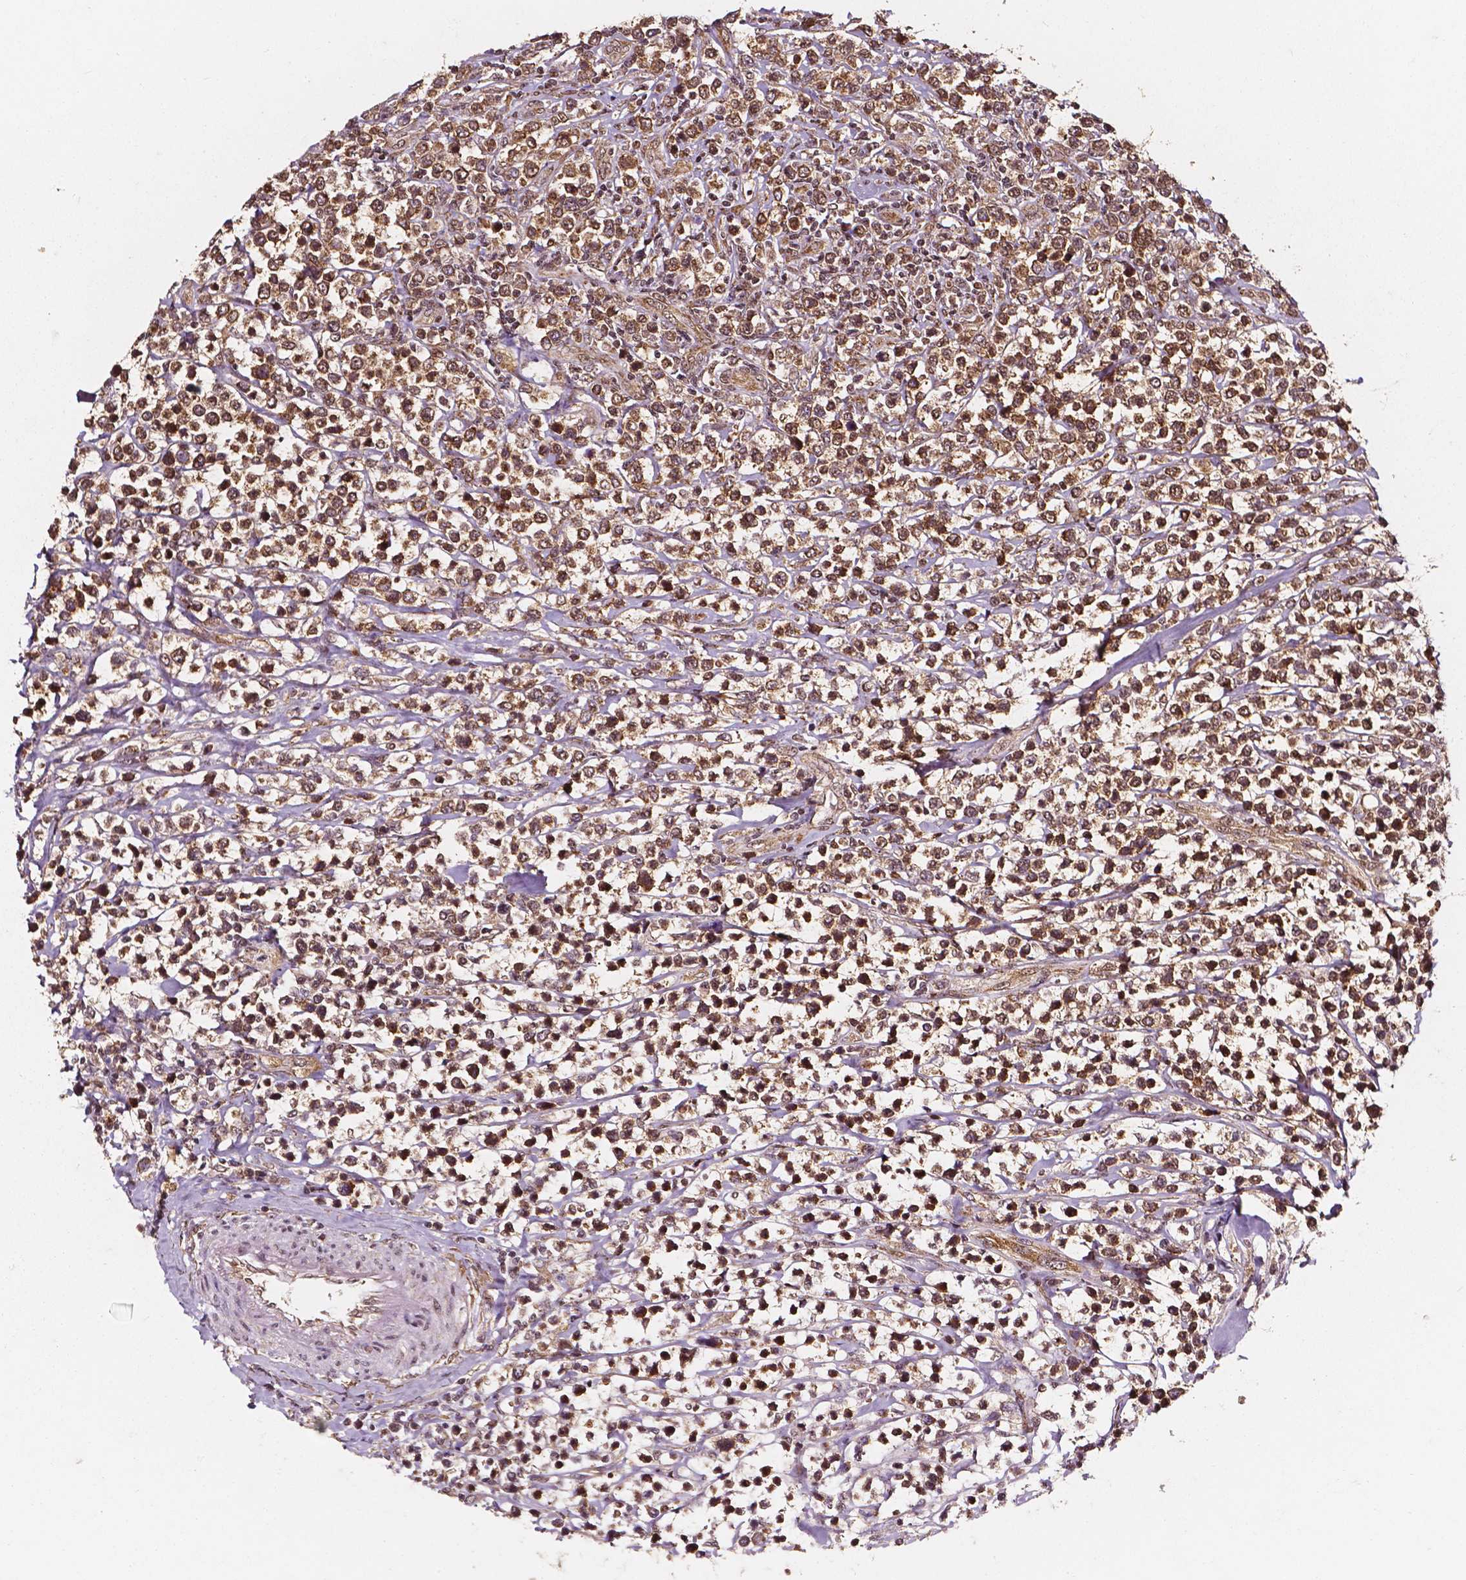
{"staining": {"intensity": "moderate", "quantity": ">75%", "location": "cytoplasmic/membranous,nuclear"}, "tissue": "lymphoma", "cell_type": "Tumor cells", "image_type": "cancer", "snomed": [{"axis": "morphology", "description": "Malignant lymphoma, non-Hodgkin's type, High grade"}, {"axis": "topography", "description": "Soft tissue"}], "caption": "The photomicrograph shows immunohistochemical staining of lymphoma. There is moderate cytoplasmic/membranous and nuclear expression is seen in approximately >75% of tumor cells.", "gene": "SMN1", "patient": {"sex": "female", "age": 56}}